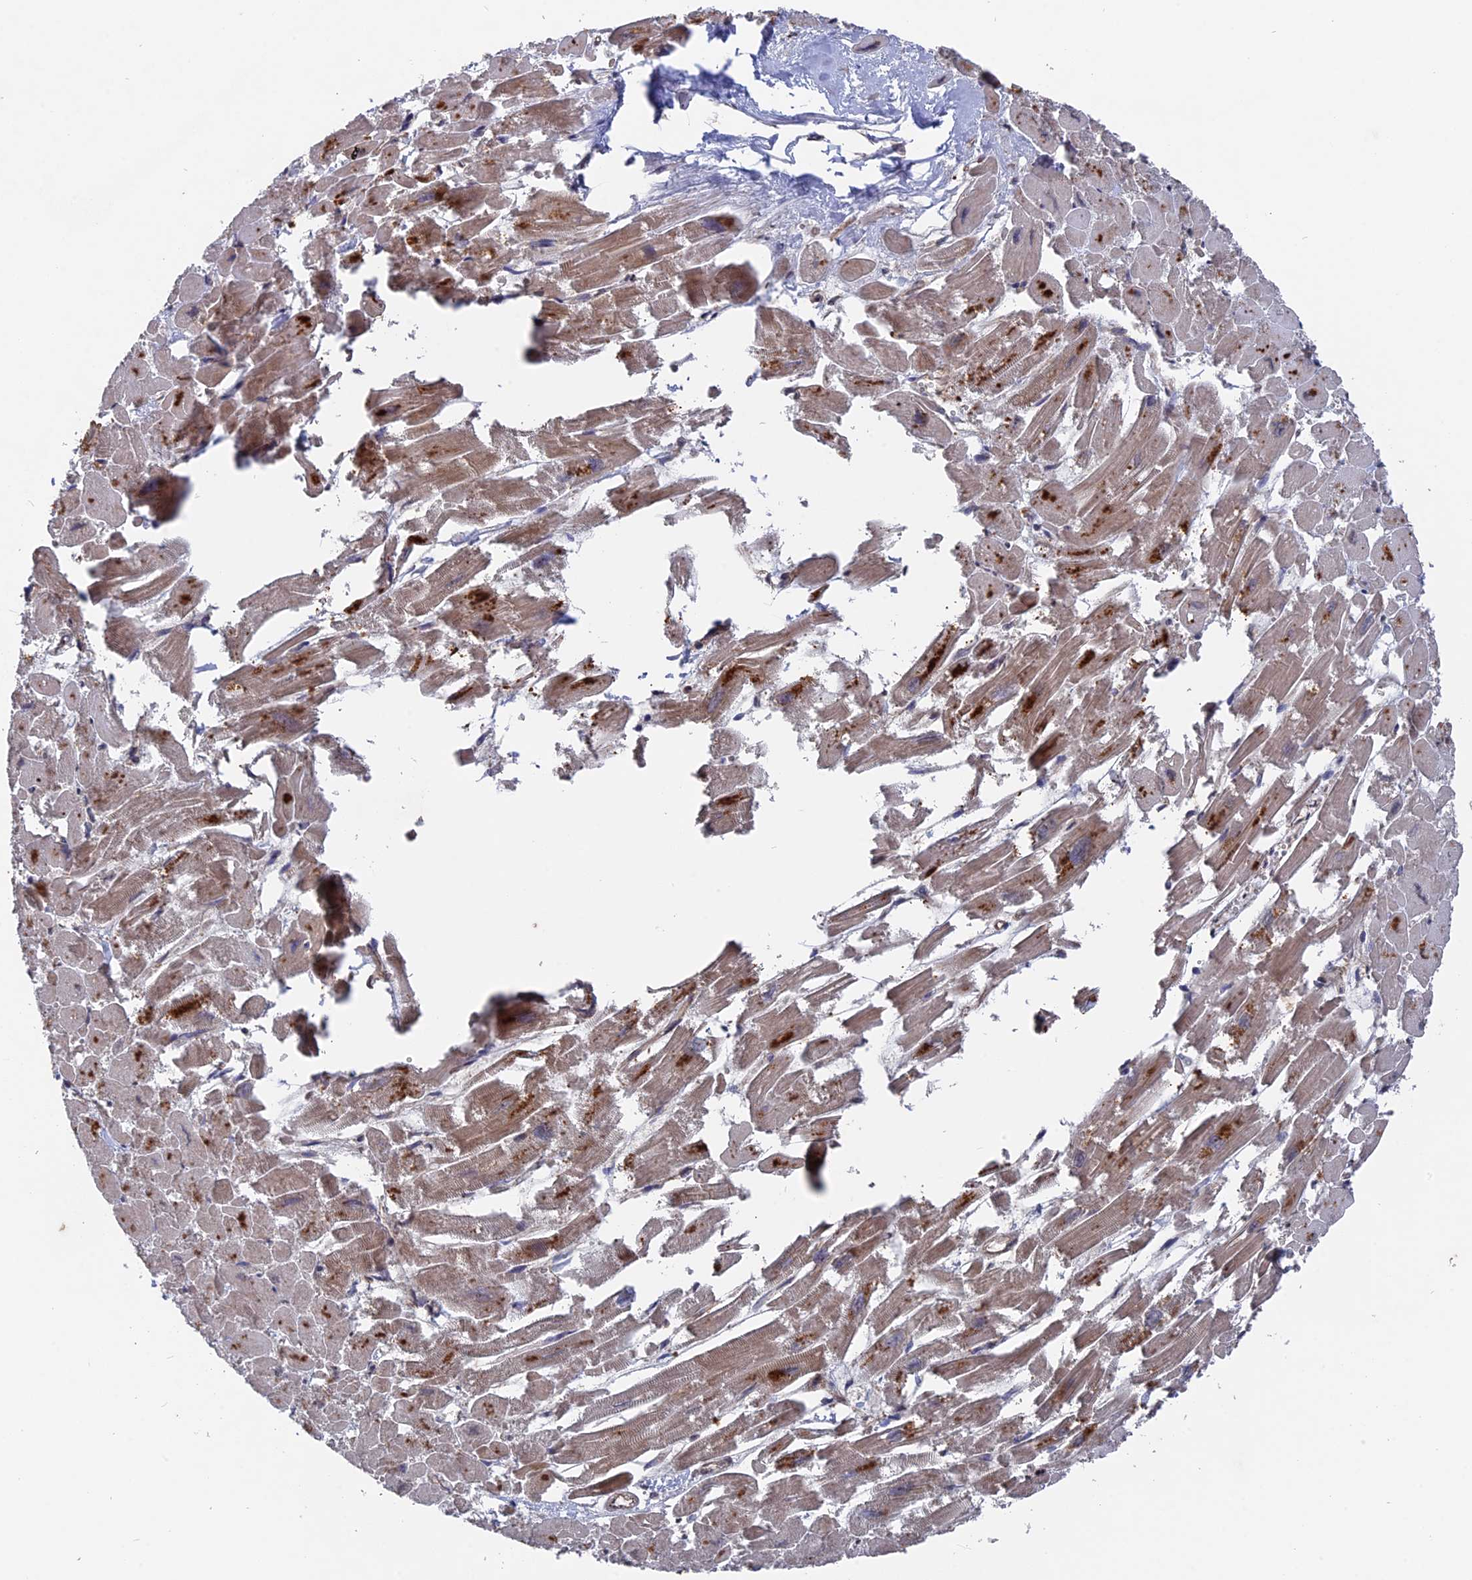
{"staining": {"intensity": "moderate", "quantity": "25%-75%", "location": "cytoplasmic/membranous"}, "tissue": "heart muscle", "cell_type": "Cardiomyocytes", "image_type": "normal", "snomed": [{"axis": "morphology", "description": "Normal tissue, NOS"}, {"axis": "topography", "description": "Heart"}], "caption": "The histopathology image demonstrates immunohistochemical staining of unremarkable heart muscle. There is moderate cytoplasmic/membranous expression is appreciated in about 25%-75% of cardiomyocytes. The staining was performed using DAB (3,3'-diaminobenzidine), with brown indicating positive protein expression. Nuclei are stained blue with hematoxylin.", "gene": "NOSIP", "patient": {"sex": "male", "age": 54}}